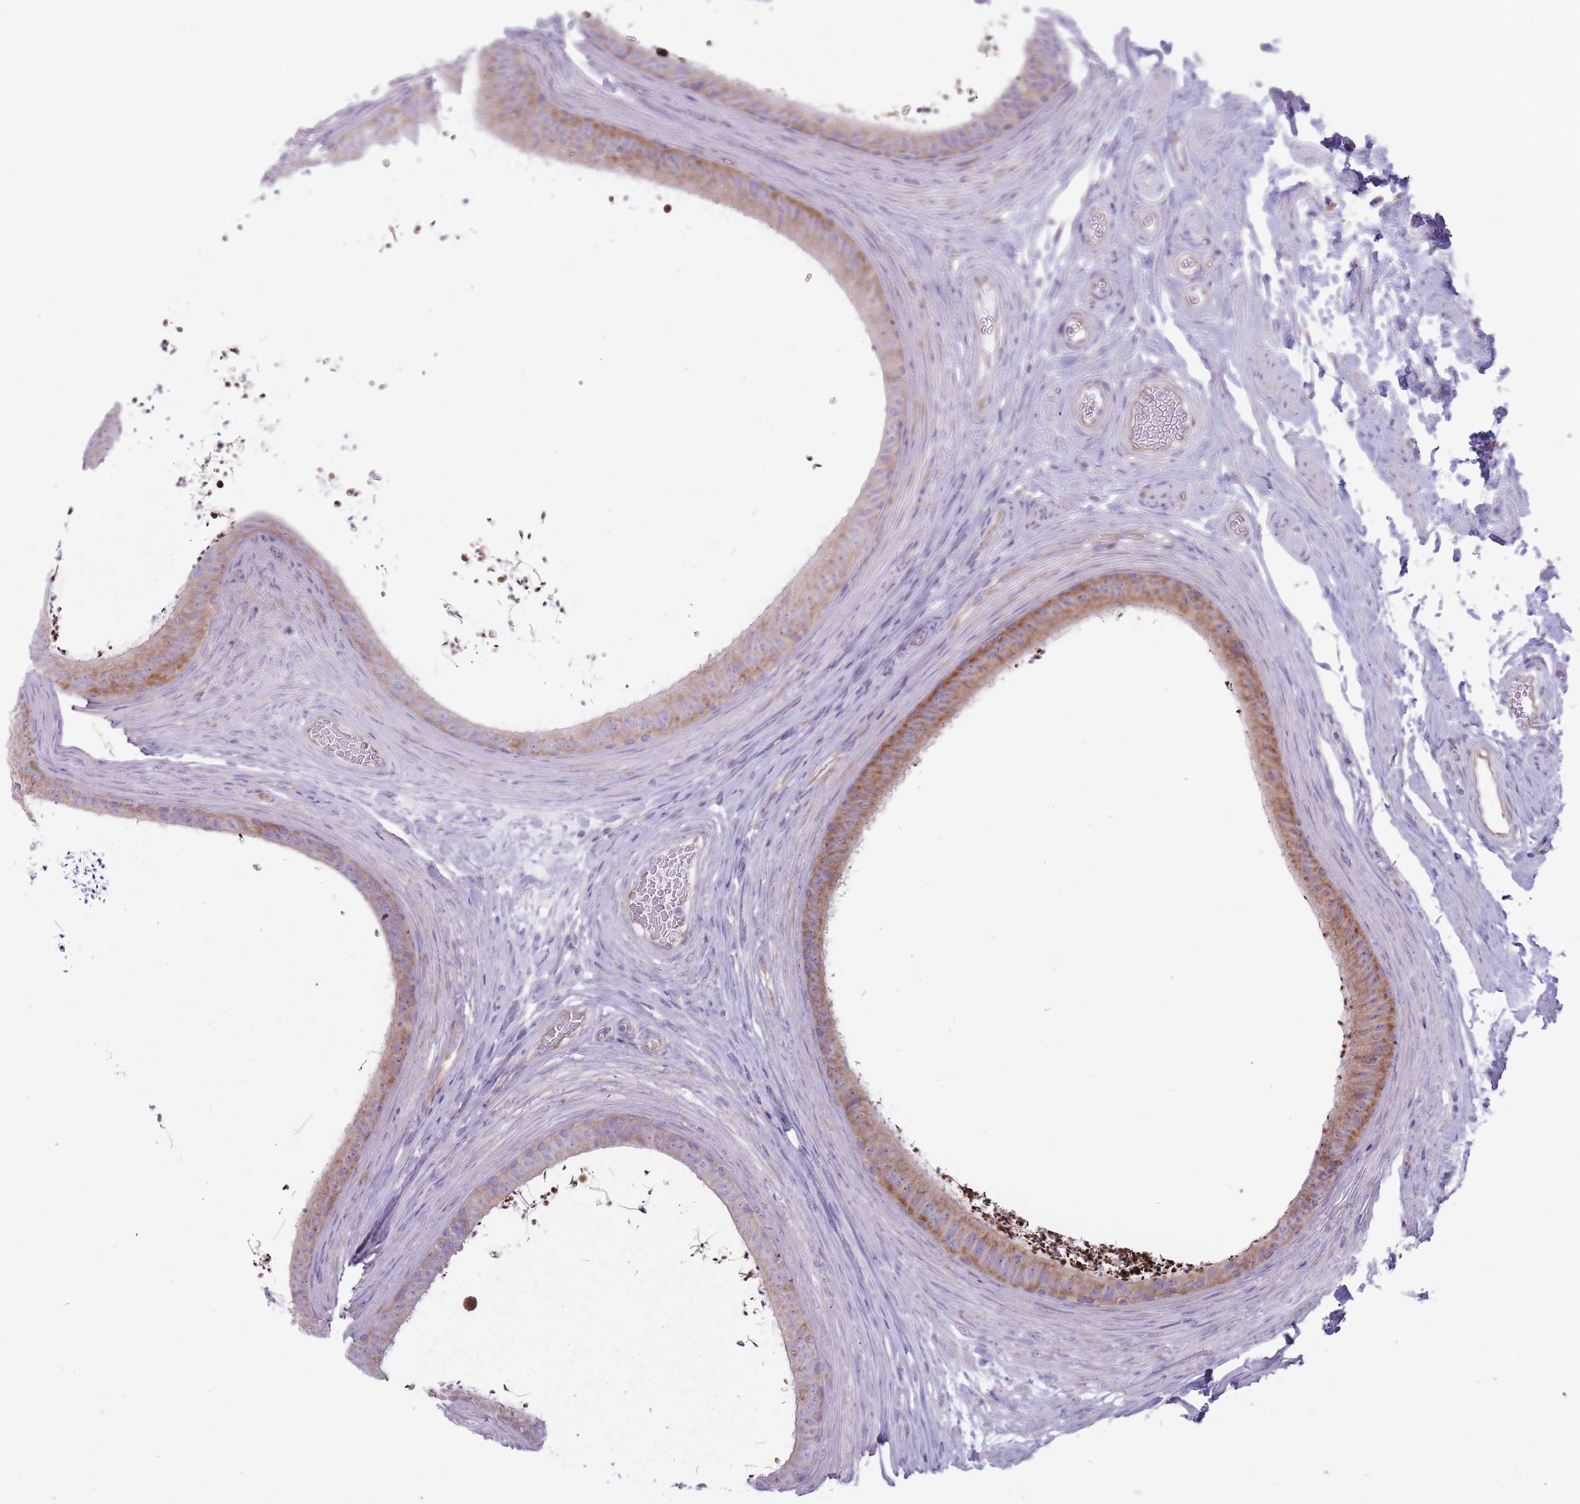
{"staining": {"intensity": "moderate", "quantity": "25%-75%", "location": "cytoplasmic/membranous"}, "tissue": "epididymis", "cell_type": "Glandular cells", "image_type": "normal", "snomed": [{"axis": "morphology", "description": "Normal tissue, NOS"}, {"axis": "topography", "description": "Testis"}, {"axis": "topography", "description": "Epididymis"}], "caption": "Epididymis stained with DAB immunohistochemistry exhibits medium levels of moderate cytoplasmic/membranous staining in about 25%-75% of glandular cells.", "gene": "RPL18", "patient": {"sex": "male", "age": 41}}